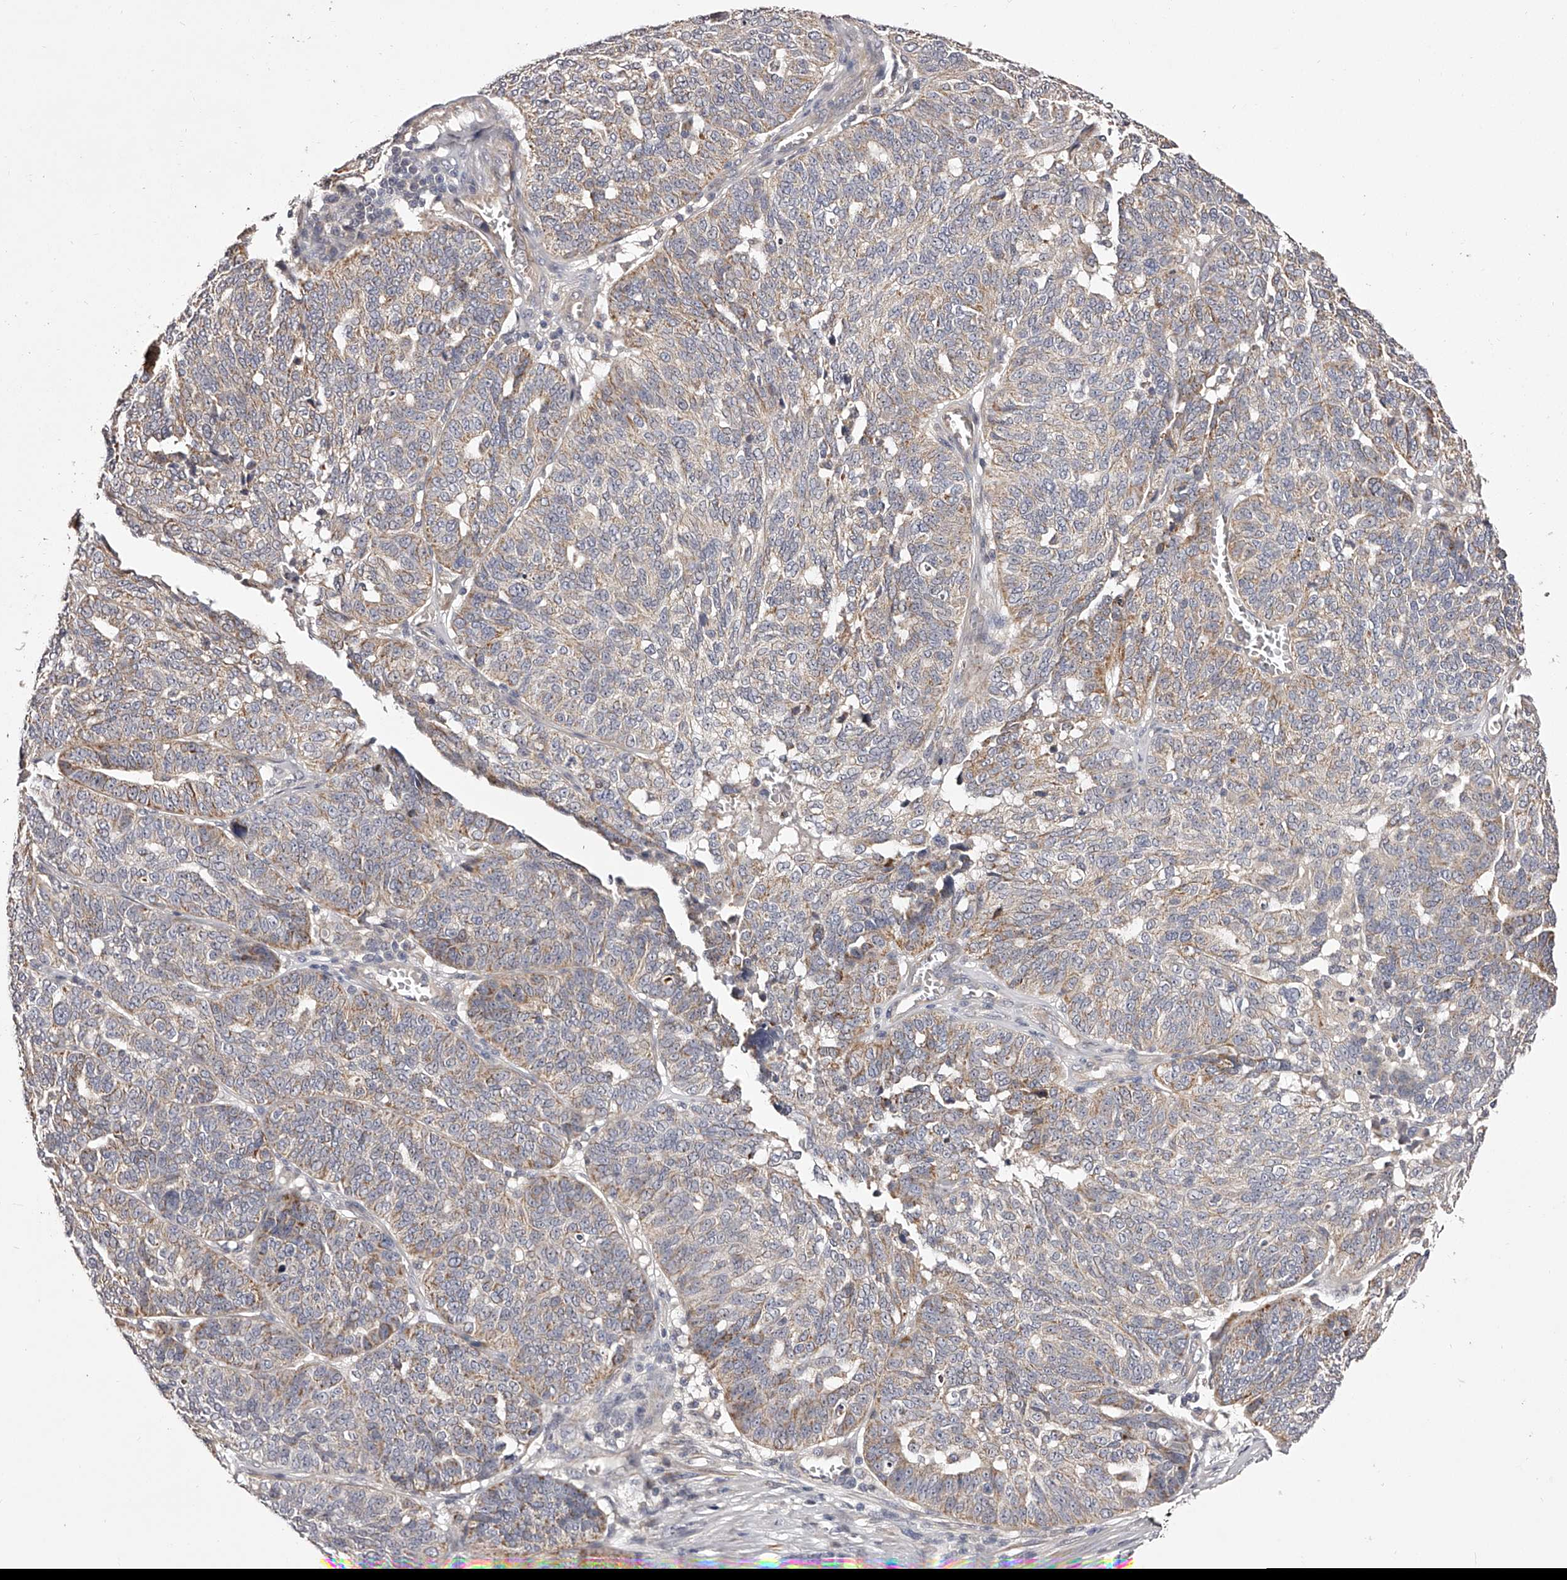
{"staining": {"intensity": "weak", "quantity": ">75%", "location": "cytoplasmic/membranous"}, "tissue": "ovarian cancer", "cell_type": "Tumor cells", "image_type": "cancer", "snomed": [{"axis": "morphology", "description": "Cystadenocarcinoma, serous, NOS"}, {"axis": "topography", "description": "Ovary"}], "caption": "The immunohistochemical stain labels weak cytoplasmic/membranous expression in tumor cells of ovarian cancer (serous cystadenocarcinoma) tissue.", "gene": "ODF2L", "patient": {"sex": "female", "age": 59}}